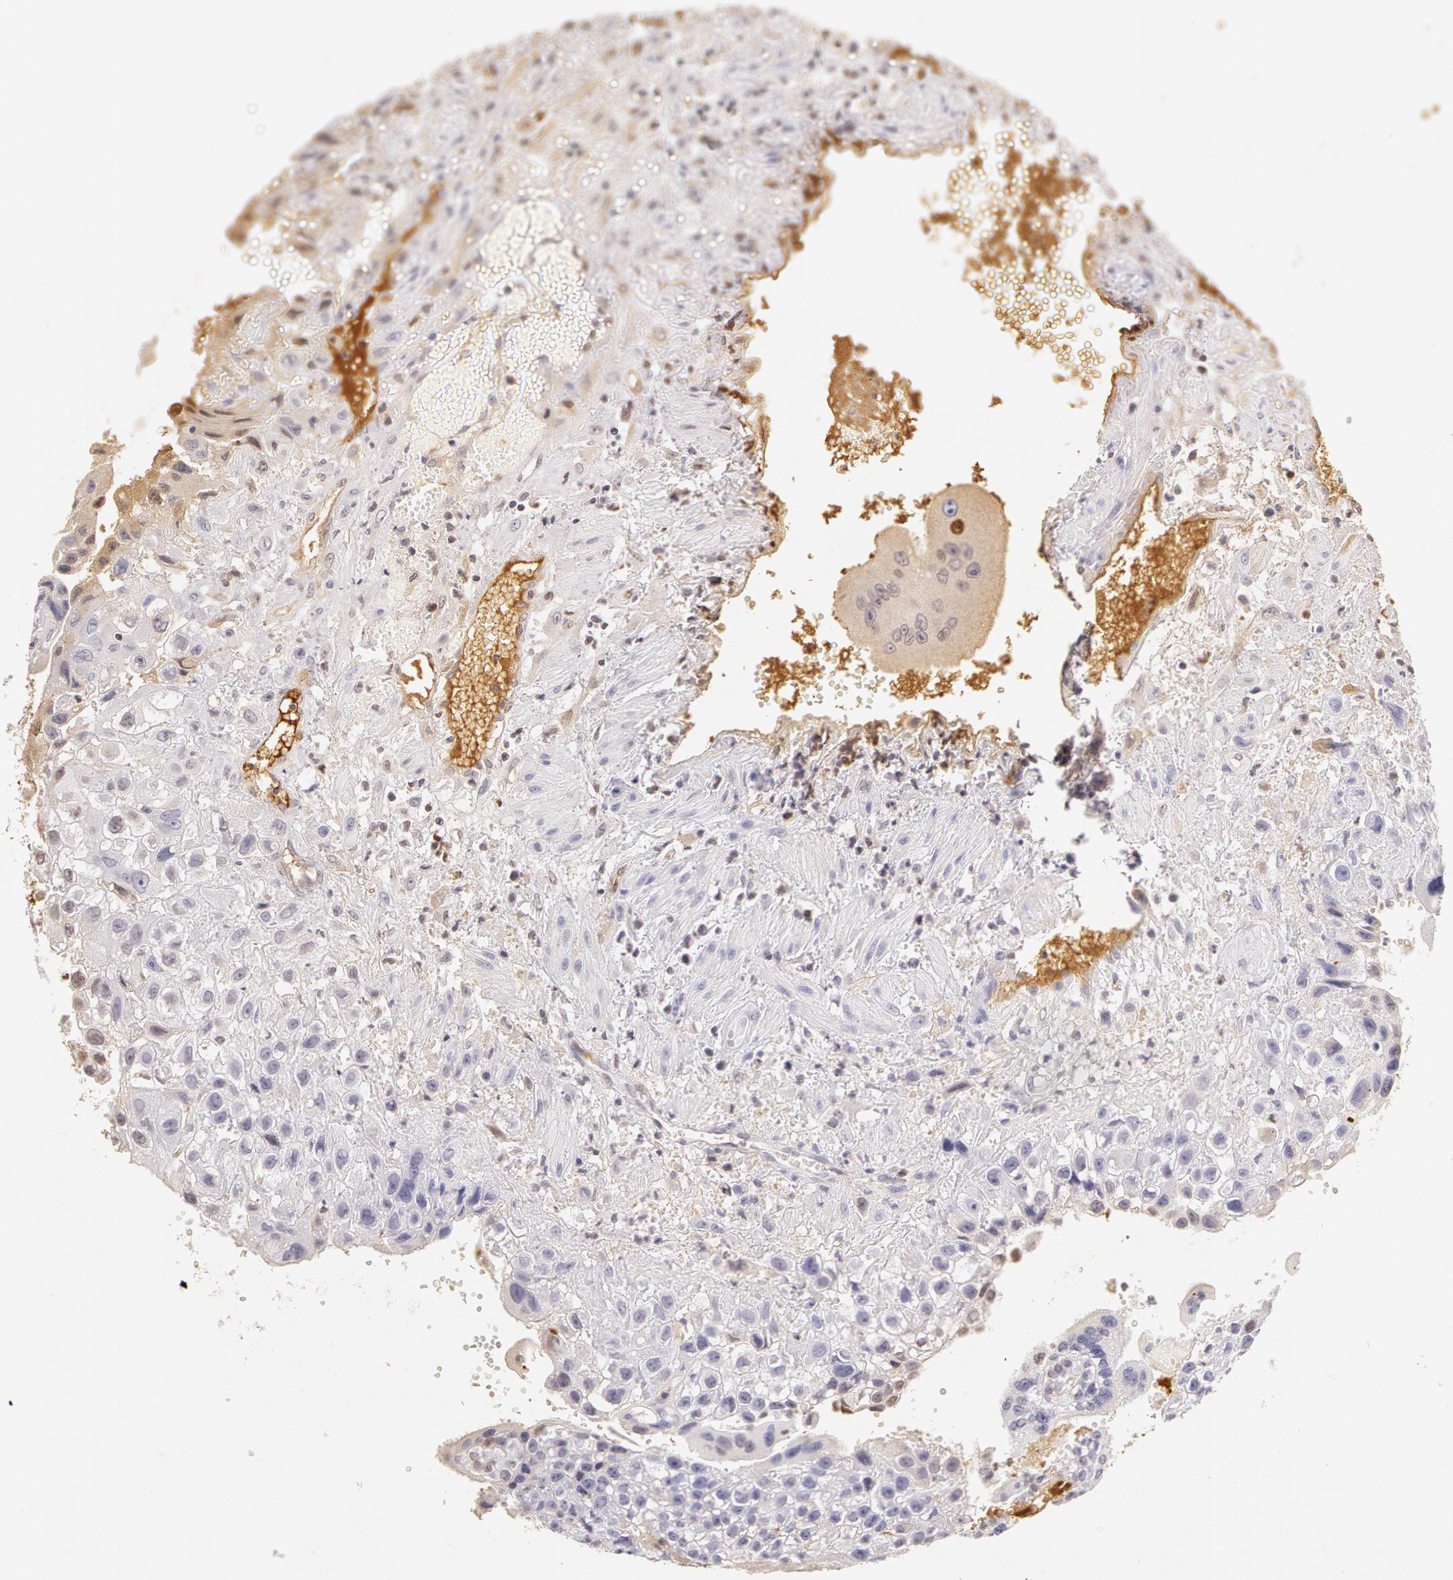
{"staining": {"intensity": "negative", "quantity": "none", "location": "none"}, "tissue": "placenta", "cell_type": "Decidual cells", "image_type": "normal", "snomed": [{"axis": "morphology", "description": "Normal tissue, NOS"}, {"axis": "topography", "description": "Placenta"}], "caption": "Normal placenta was stained to show a protein in brown. There is no significant staining in decidual cells.", "gene": "AHSG", "patient": {"sex": "female", "age": 34}}